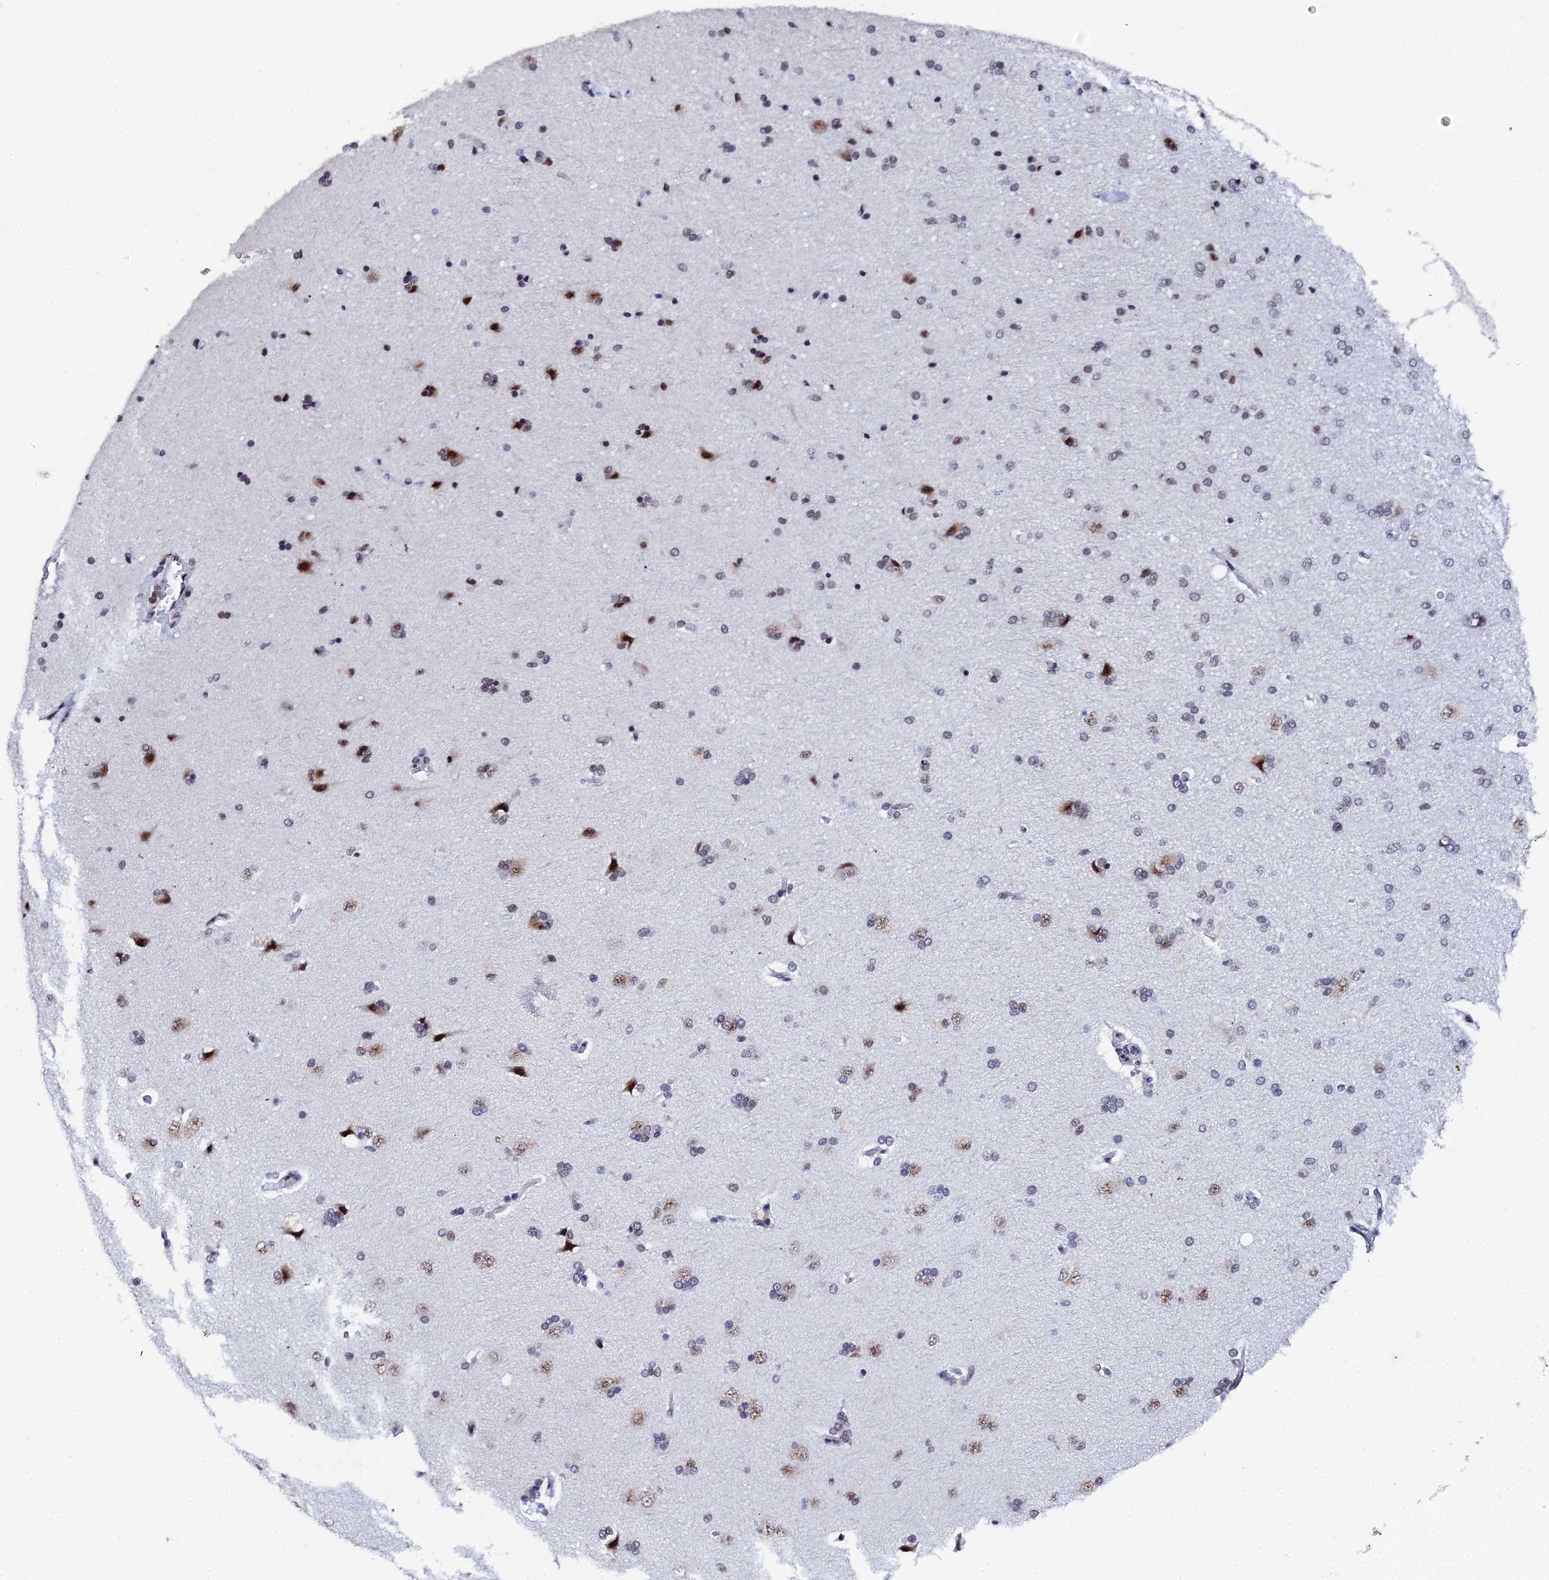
{"staining": {"intensity": "negative", "quantity": "none", "location": "none"}, "tissue": "cerebral cortex", "cell_type": "Endothelial cells", "image_type": "normal", "snomed": [{"axis": "morphology", "description": "Normal tissue, NOS"}, {"axis": "topography", "description": "Cerebral cortex"}], "caption": "Endothelial cells show no significant protein staining in unremarkable cerebral cortex. The staining was performed using DAB to visualize the protein expression in brown, while the nuclei were stained in blue with hematoxylin (Magnification: 20x).", "gene": "MAGOHB", "patient": {"sex": "male", "age": 62}}